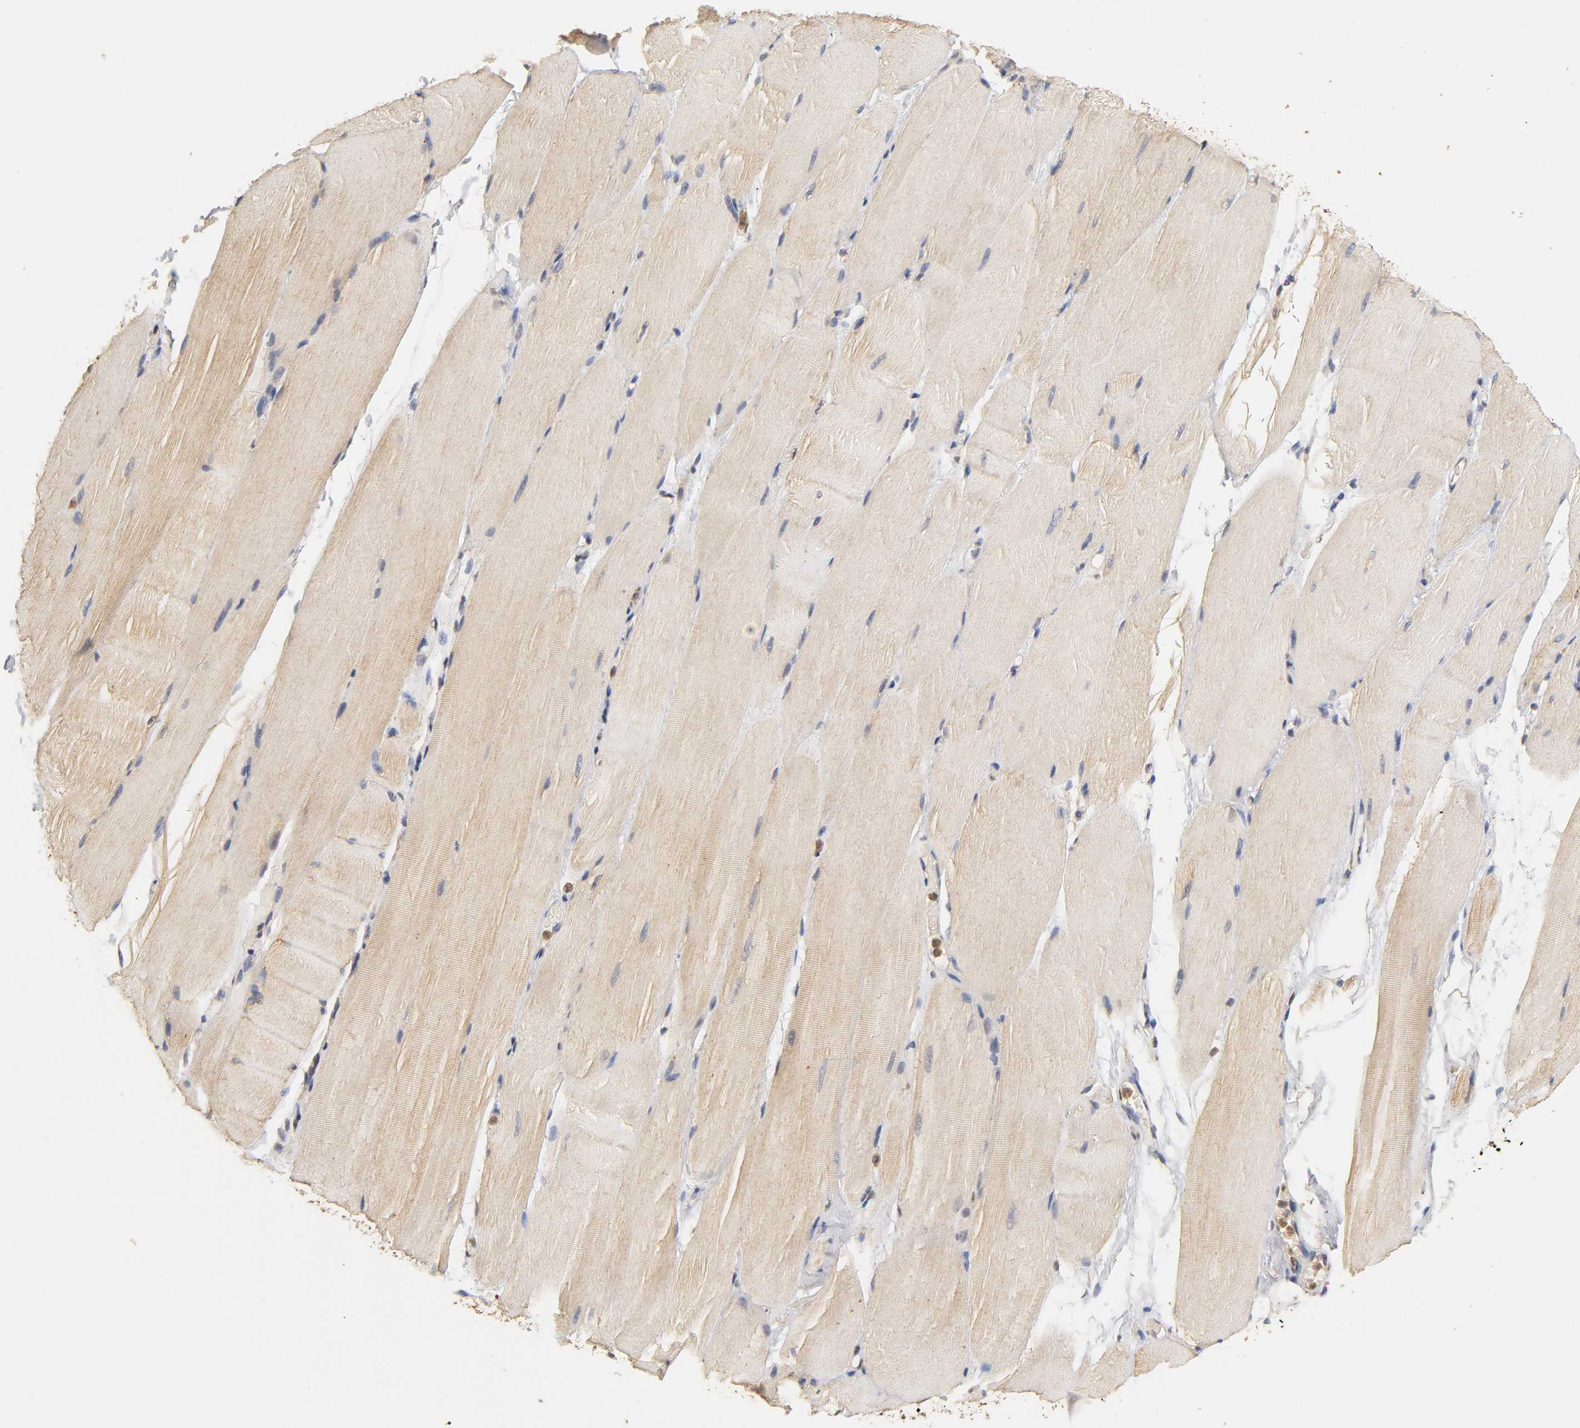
{"staining": {"intensity": "weak", "quantity": "25%-75%", "location": "cytoplasmic/membranous"}, "tissue": "skeletal muscle", "cell_type": "Myocytes", "image_type": "normal", "snomed": [{"axis": "morphology", "description": "Normal tissue, NOS"}, {"axis": "topography", "description": "Skeletal muscle"}, {"axis": "topography", "description": "Parathyroid gland"}], "caption": "Immunohistochemical staining of unremarkable human skeletal muscle demonstrates low levels of weak cytoplasmic/membranous staining in about 25%-75% of myocytes. Ihc stains the protein of interest in brown and the nuclei are stained blue.", "gene": "PKN1", "patient": {"sex": "female", "age": 37}}